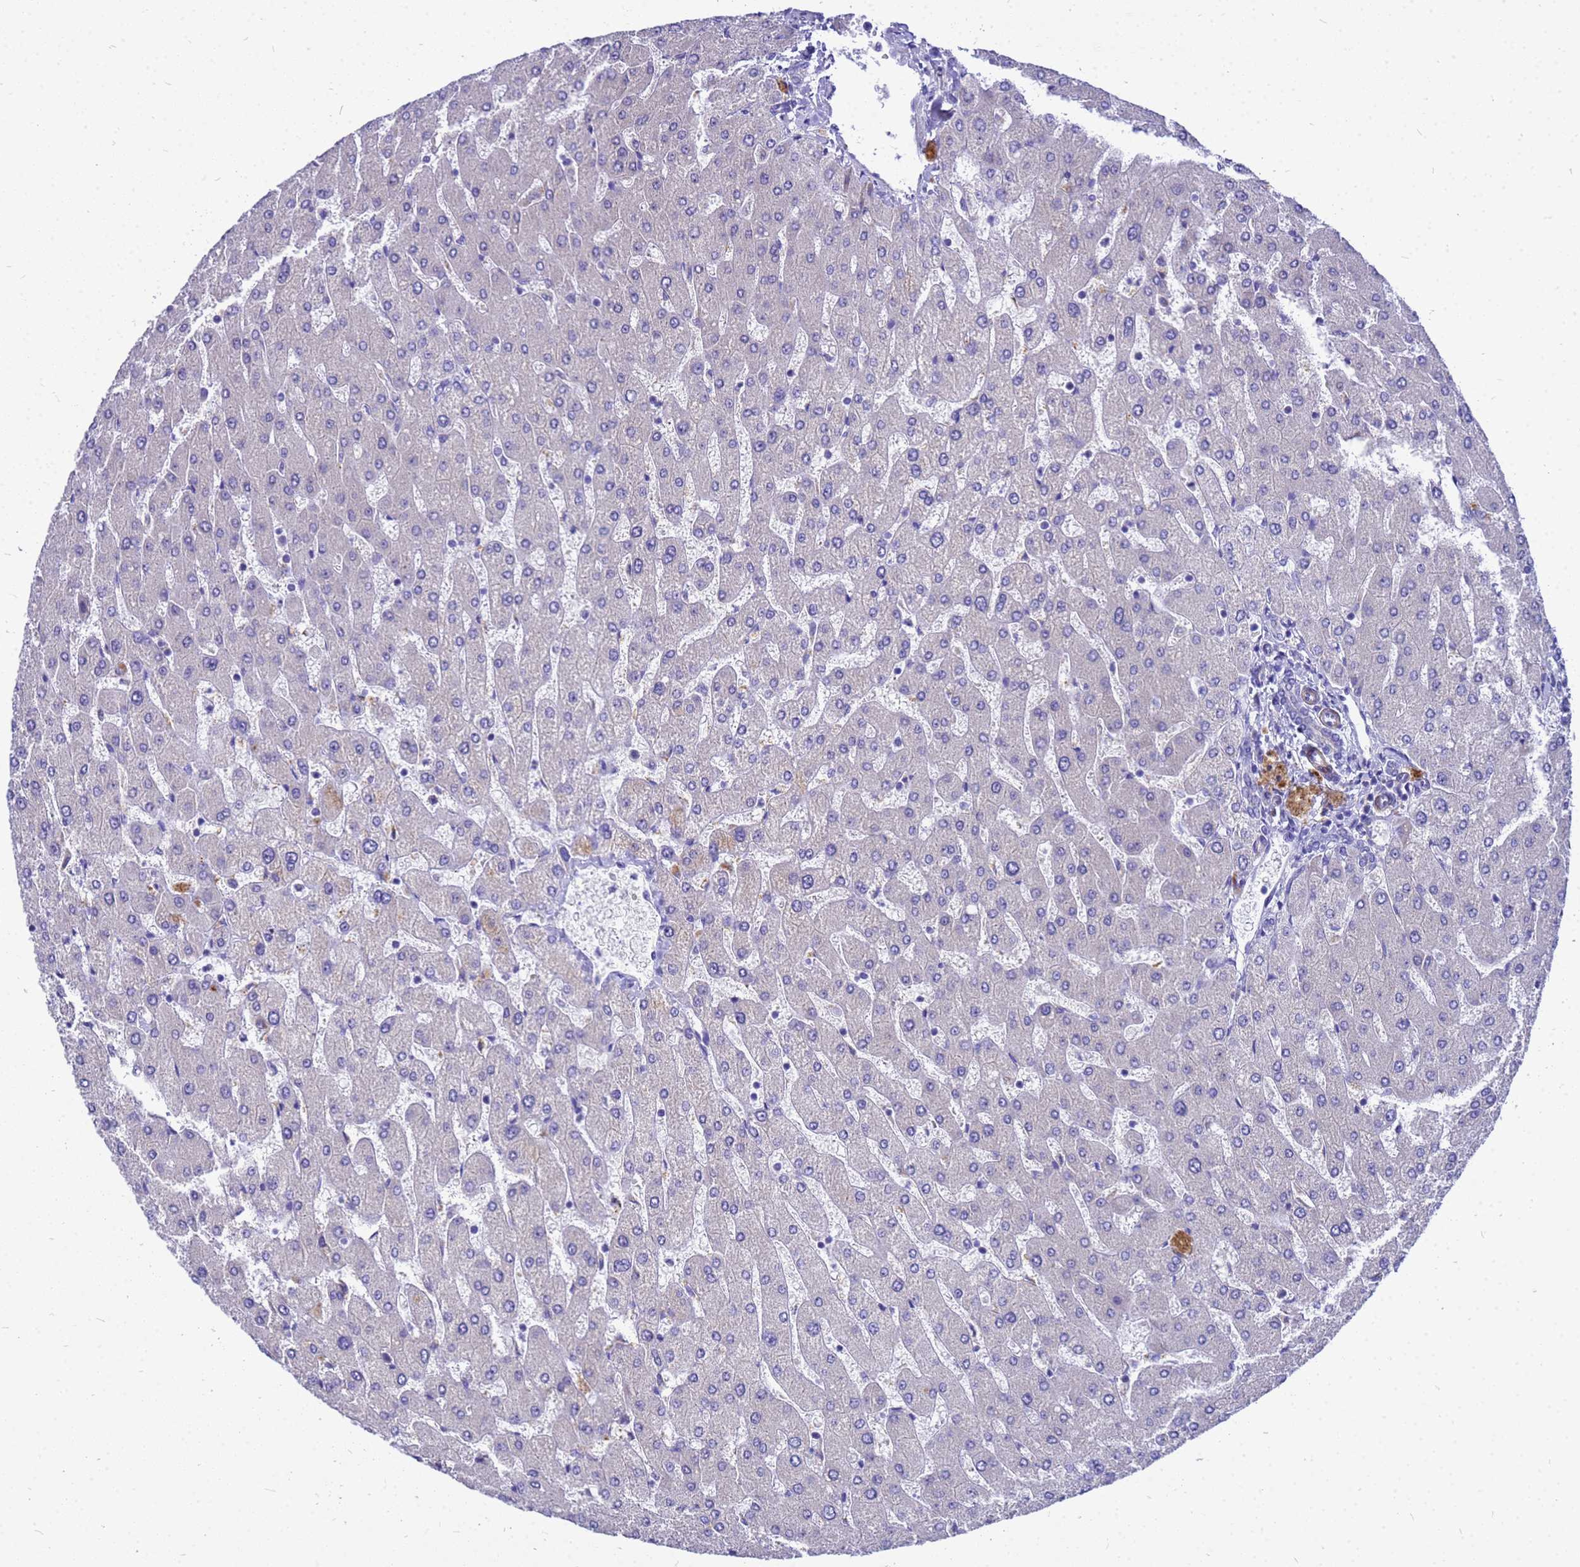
{"staining": {"intensity": "negative", "quantity": "none", "location": "none"}, "tissue": "liver", "cell_type": "Cholangiocytes", "image_type": "normal", "snomed": [{"axis": "morphology", "description": "Normal tissue, NOS"}, {"axis": "topography", "description": "Liver"}], "caption": "Cholangiocytes are negative for protein expression in normal human liver.", "gene": "POP7", "patient": {"sex": "male", "age": 55}}